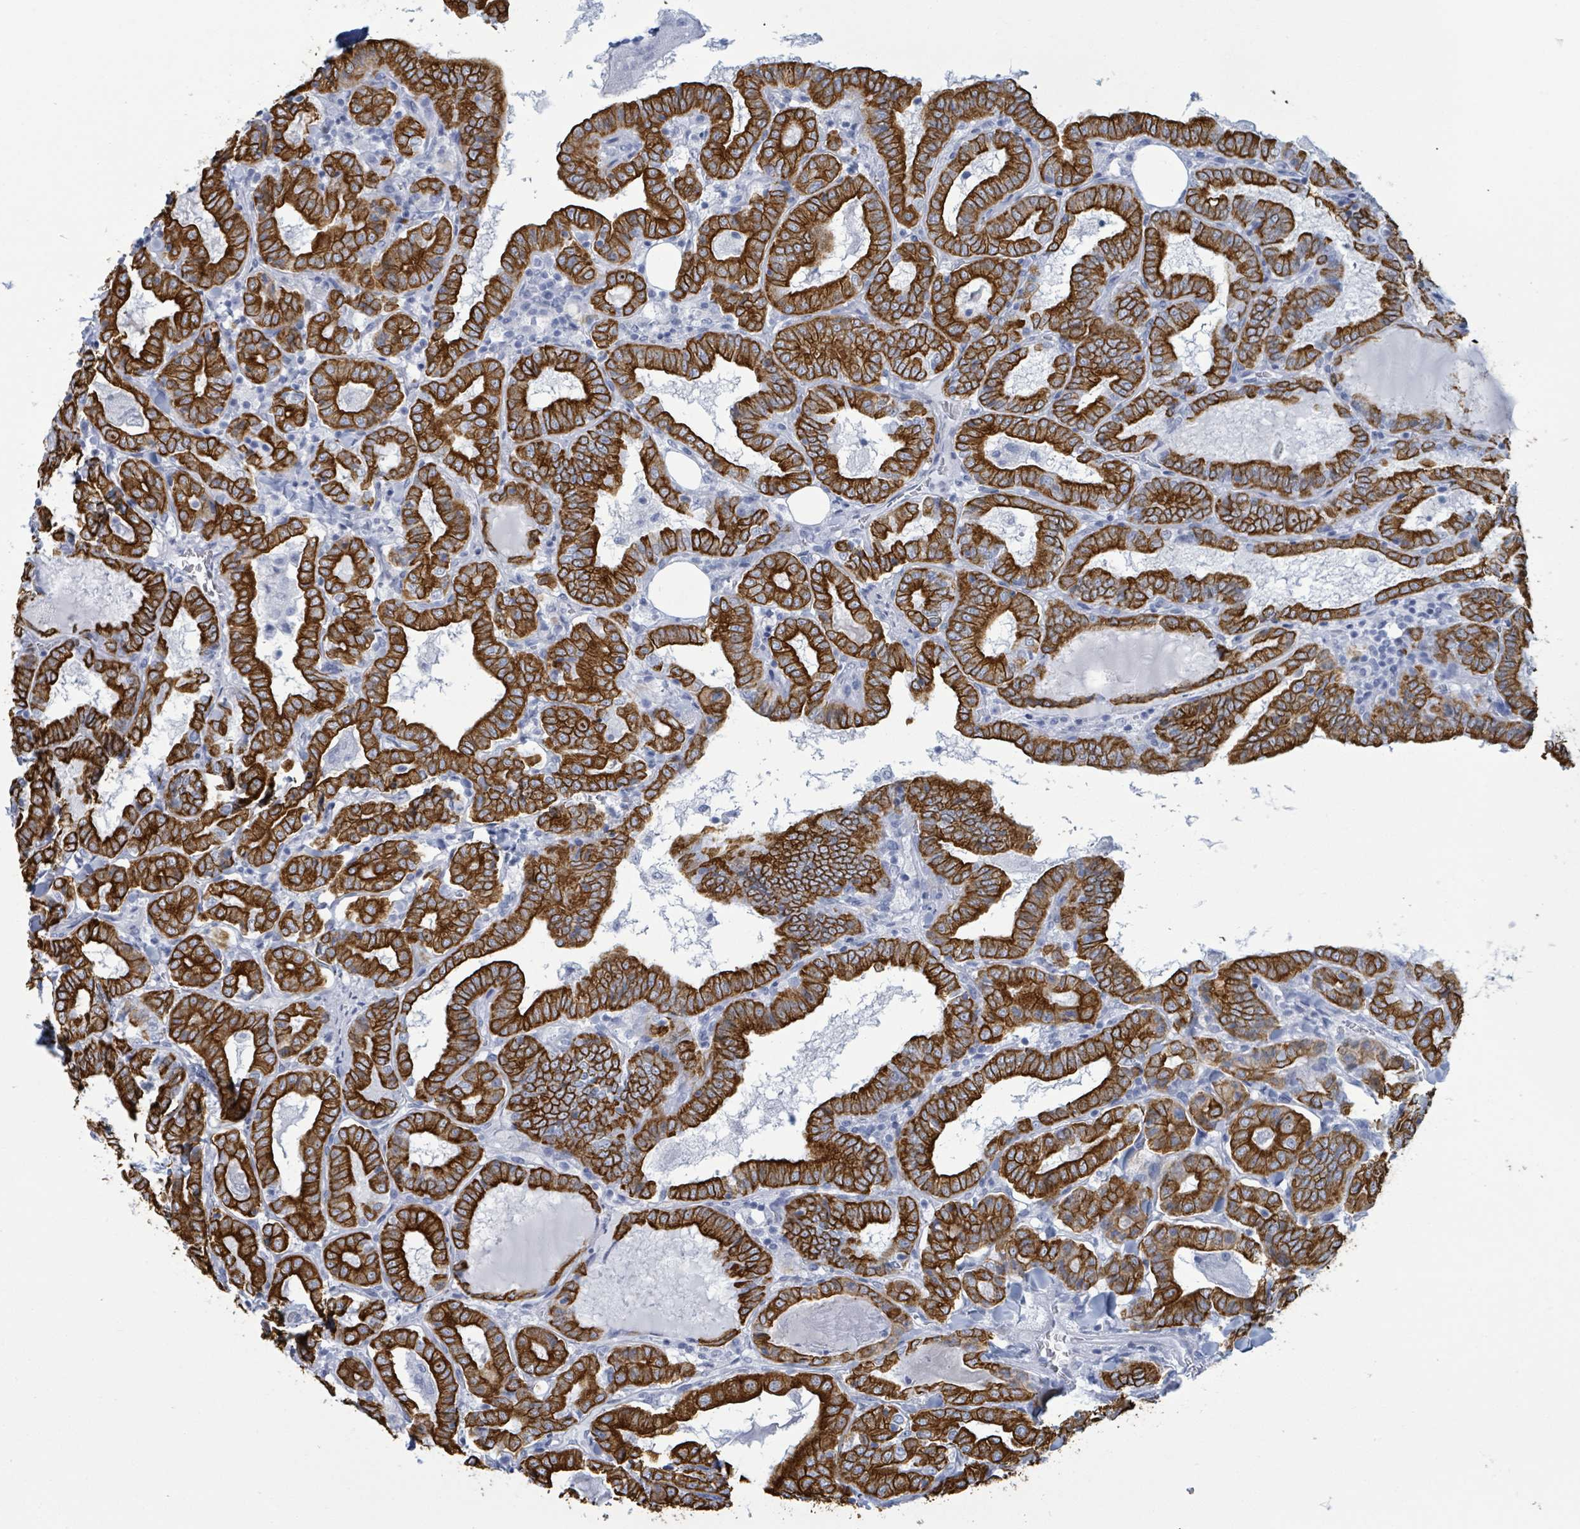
{"staining": {"intensity": "strong", "quantity": ">75%", "location": "cytoplasmic/membranous"}, "tissue": "thyroid cancer", "cell_type": "Tumor cells", "image_type": "cancer", "snomed": [{"axis": "morphology", "description": "Papillary adenocarcinoma, NOS"}, {"axis": "topography", "description": "Thyroid gland"}], "caption": "Thyroid cancer stained for a protein (brown) reveals strong cytoplasmic/membranous positive staining in about >75% of tumor cells.", "gene": "KRT8", "patient": {"sex": "female", "age": 72}}